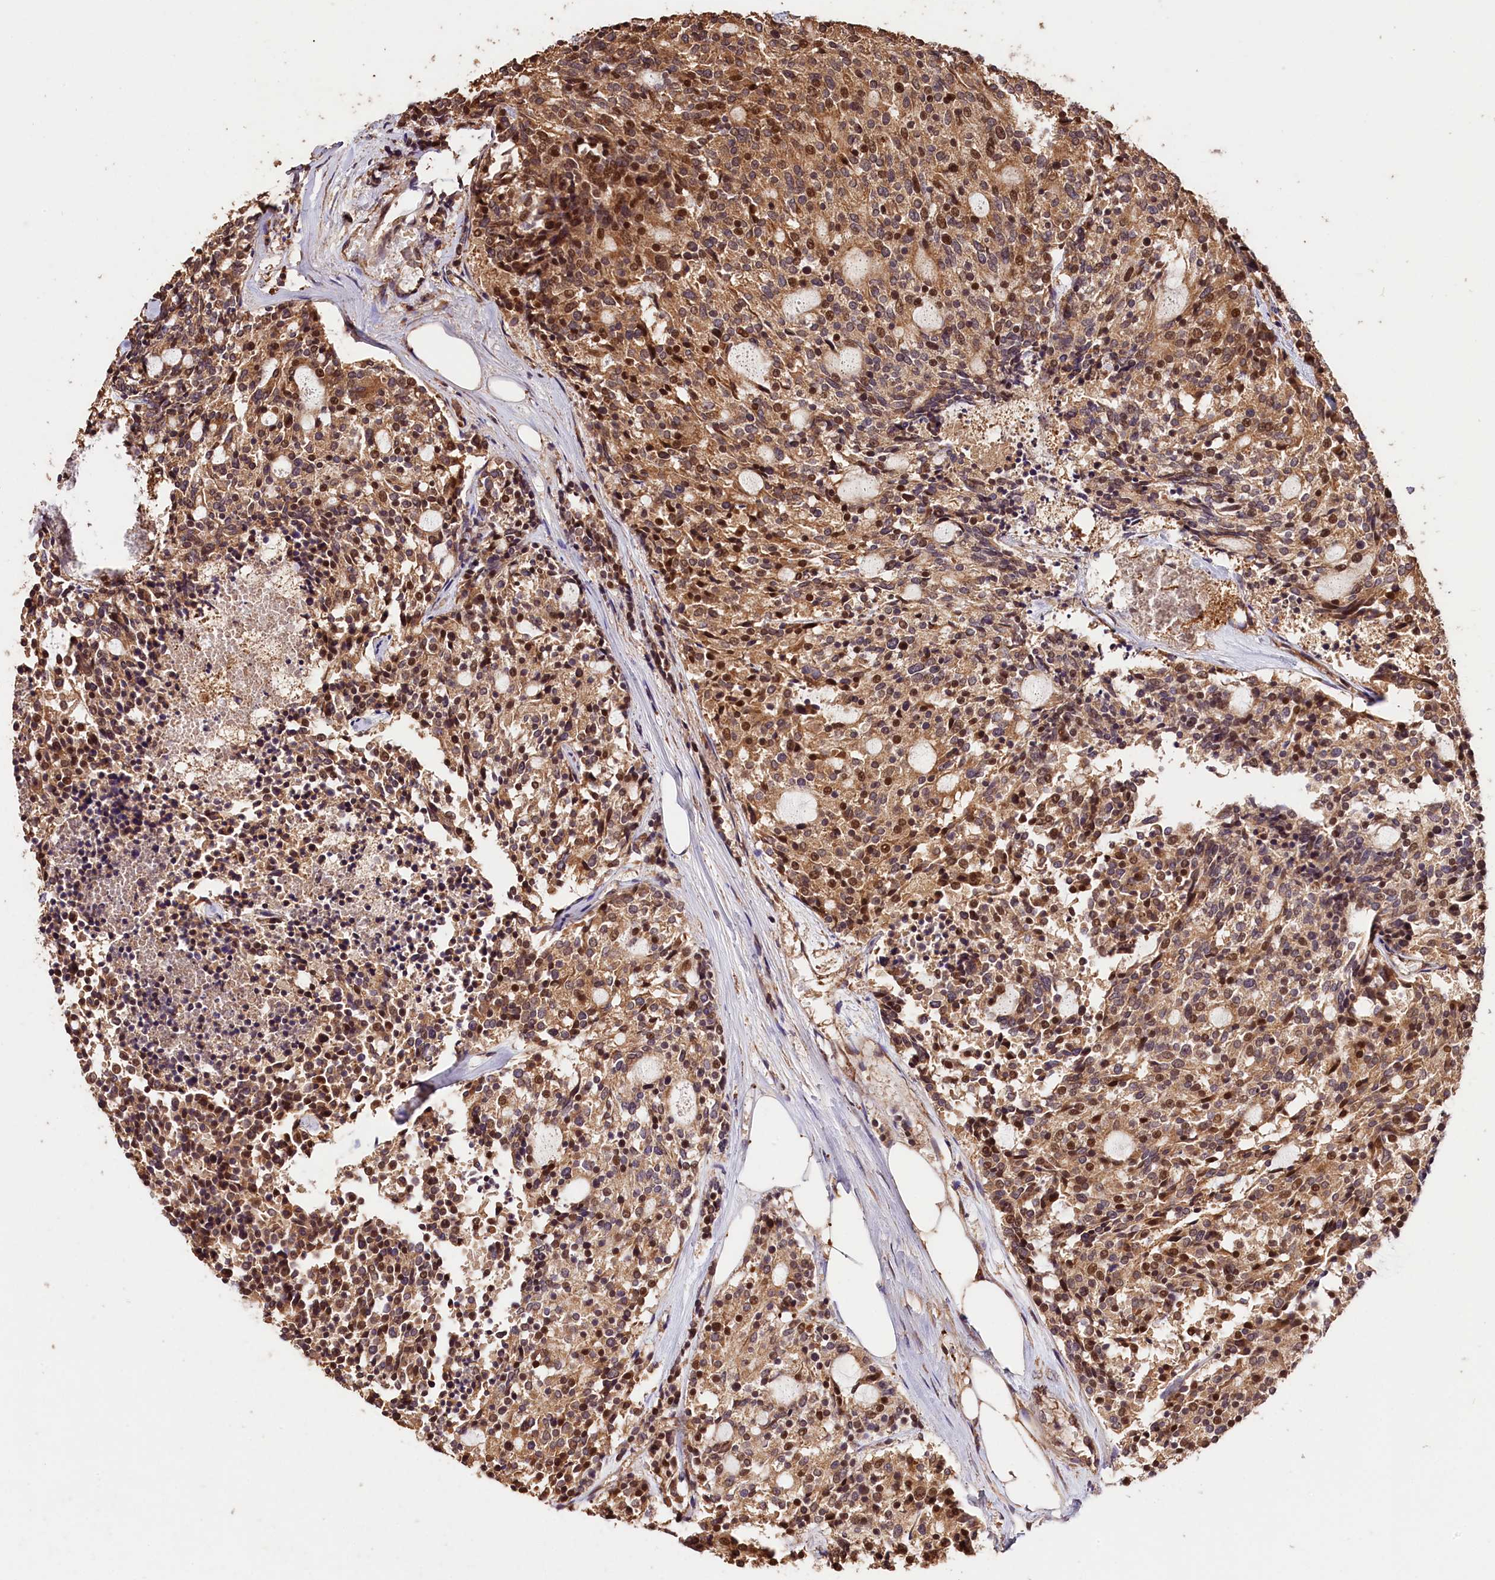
{"staining": {"intensity": "moderate", "quantity": ">75%", "location": "cytoplasmic/membranous,nuclear"}, "tissue": "carcinoid", "cell_type": "Tumor cells", "image_type": "cancer", "snomed": [{"axis": "morphology", "description": "Carcinoid, malignant, NOS"}, {"axis": "topography", "description": "Pancreas"}], "caption": "Immunohistochemical staining of human malignant carcinoid reveals moderate cytoplasmic/membranous and nuclear protein positivity in approximately >75% of tumor cells.", "gene": "KPTN", "patient": {"sex": "female", "age": 54}}